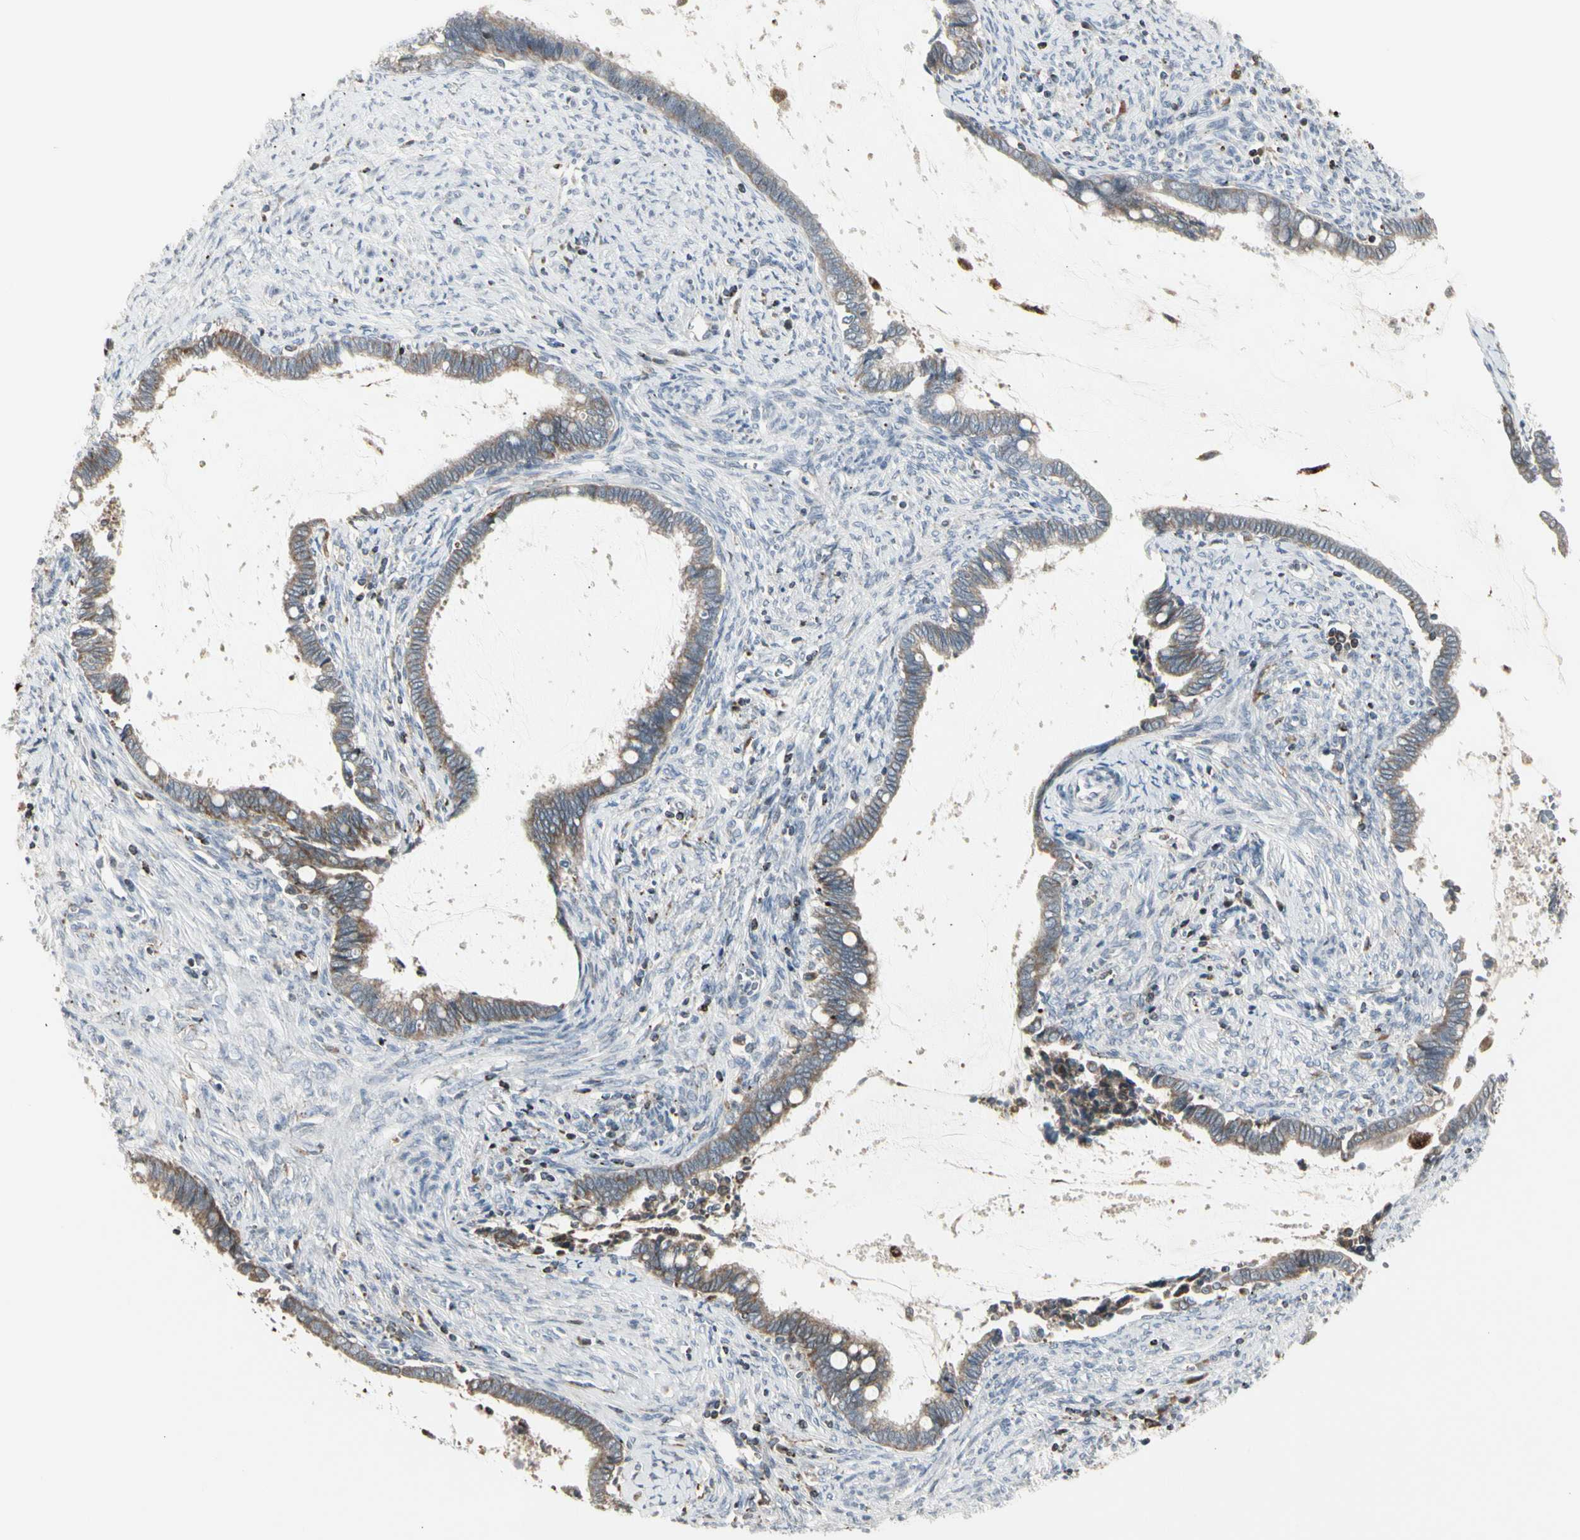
{"staining": {"intensity": "moderate", "quantity": "25%-75%", "location": "cytoplasmic/membranous"}, "tissue": "cervical cancer", "cell_type": "Tumor cells", "image_type": "cancer", "snomed": [{"axis": "morphology", "description": "Adenocarcinoma, NOS"}, {"axis": "topography", "description": "Cervix"}], "caption": "Cervical adenocarcinoma stained with DAB immunohistochemistry displays medium levels of moderate cytoplasmic/membranous positivity in about 25%-75% of tumor cells.", "gene": "TMEM176A", "patient": {"sex": "female", "age": 44}}